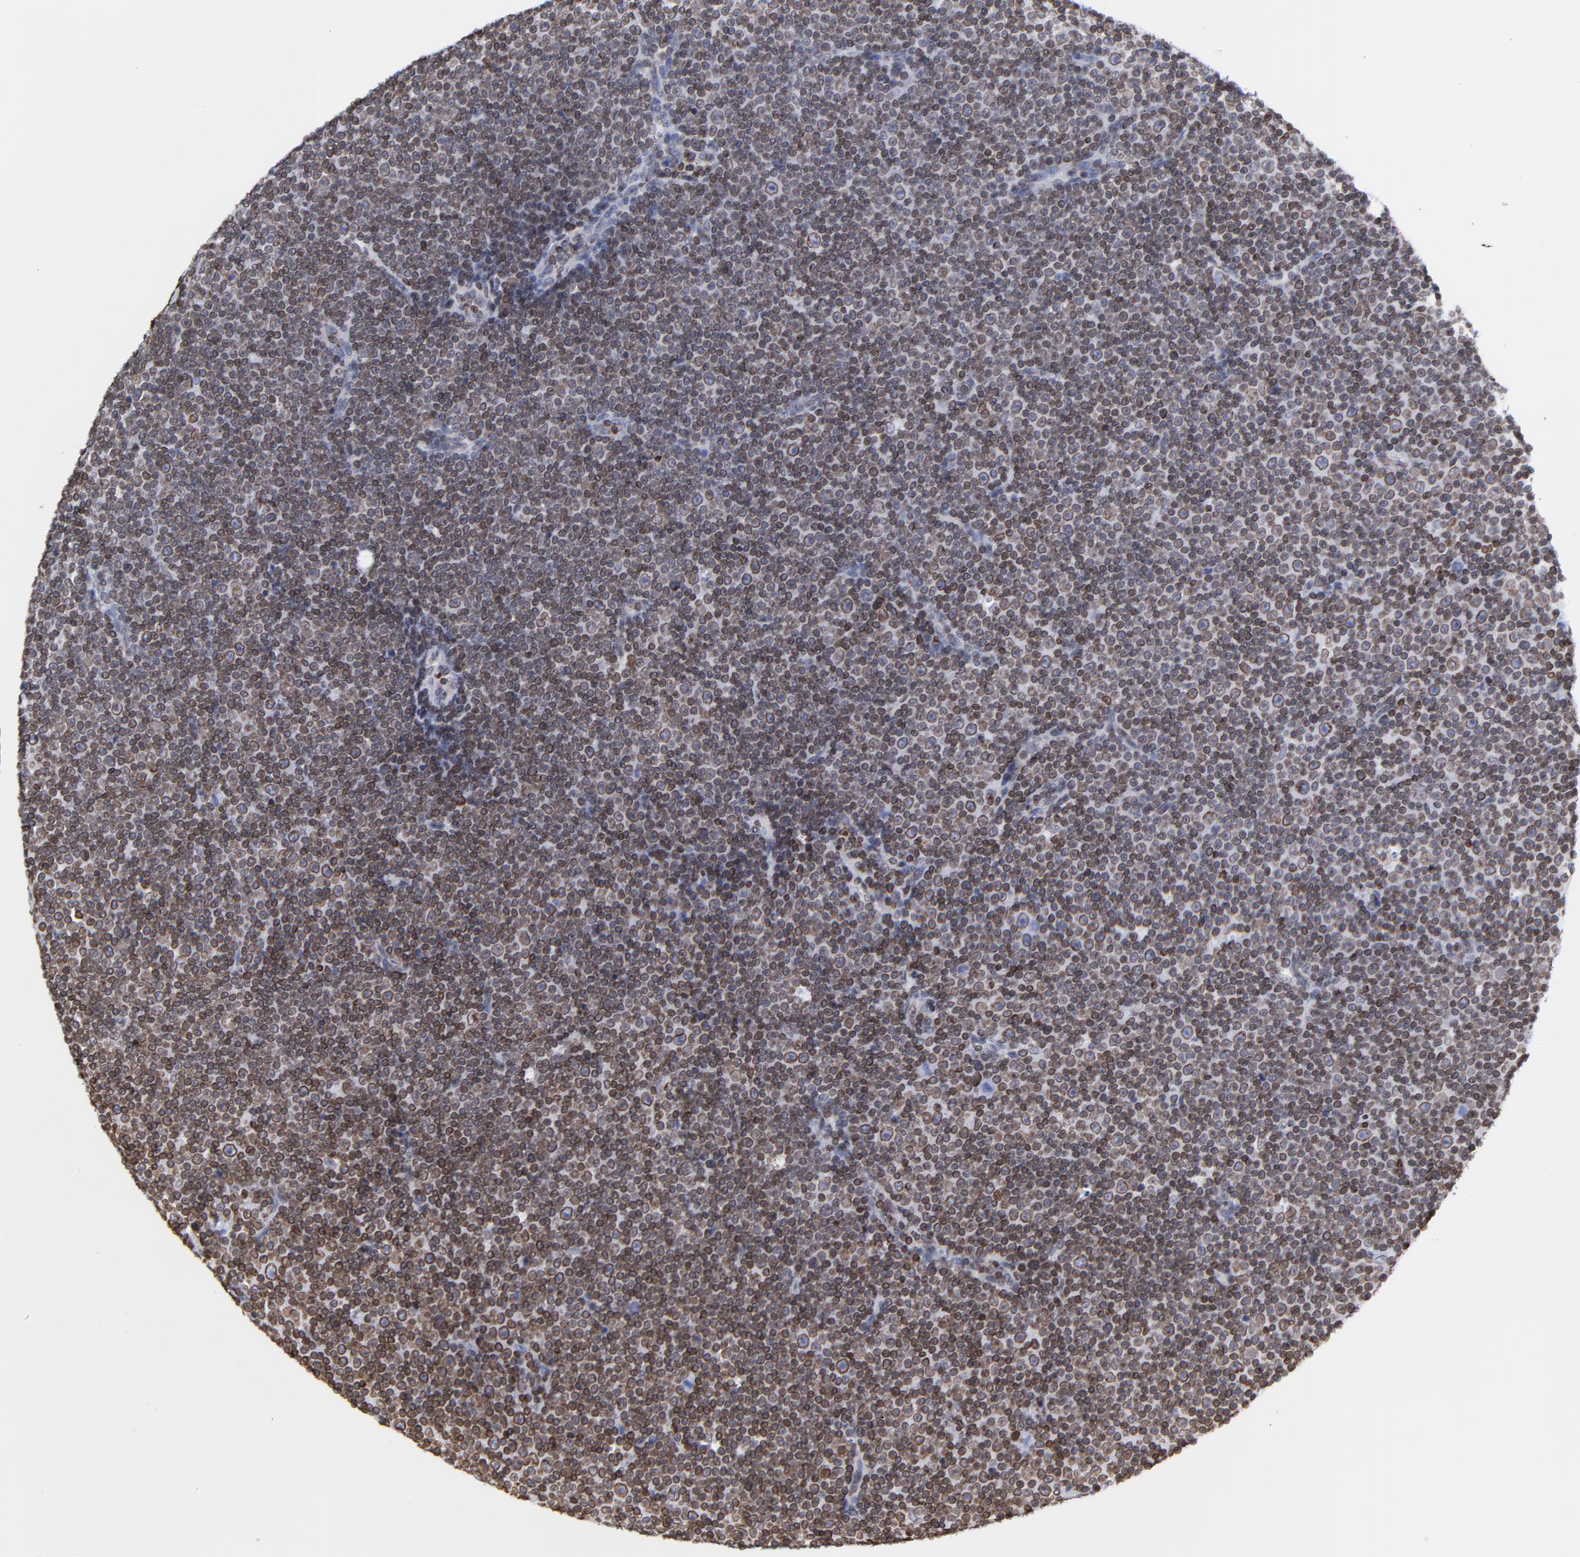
{"staining": {"intensity": "strong", "quantity": ">75%", "location": "cytoplasmic/membranous,nuclear"}, "tissue": "lymphoma", "cell_type": "Tumor cells", "image_type": "cancer", "snomed": [{"axis": "morphology", "description": "Malignant lymphoma, non-Hodgkin's type, Low grade"}, {"axis": "topography", "description": "Lymph node"}], "caption": "Approximately >75% of tumor cells in human lymphoma display strong cytoplasmic/membranous and nuclear protein positivity as visualized by brown immunohistochemical staining.", "gene": "THAP7", "patient": {"sex": "female", "age": 67}}